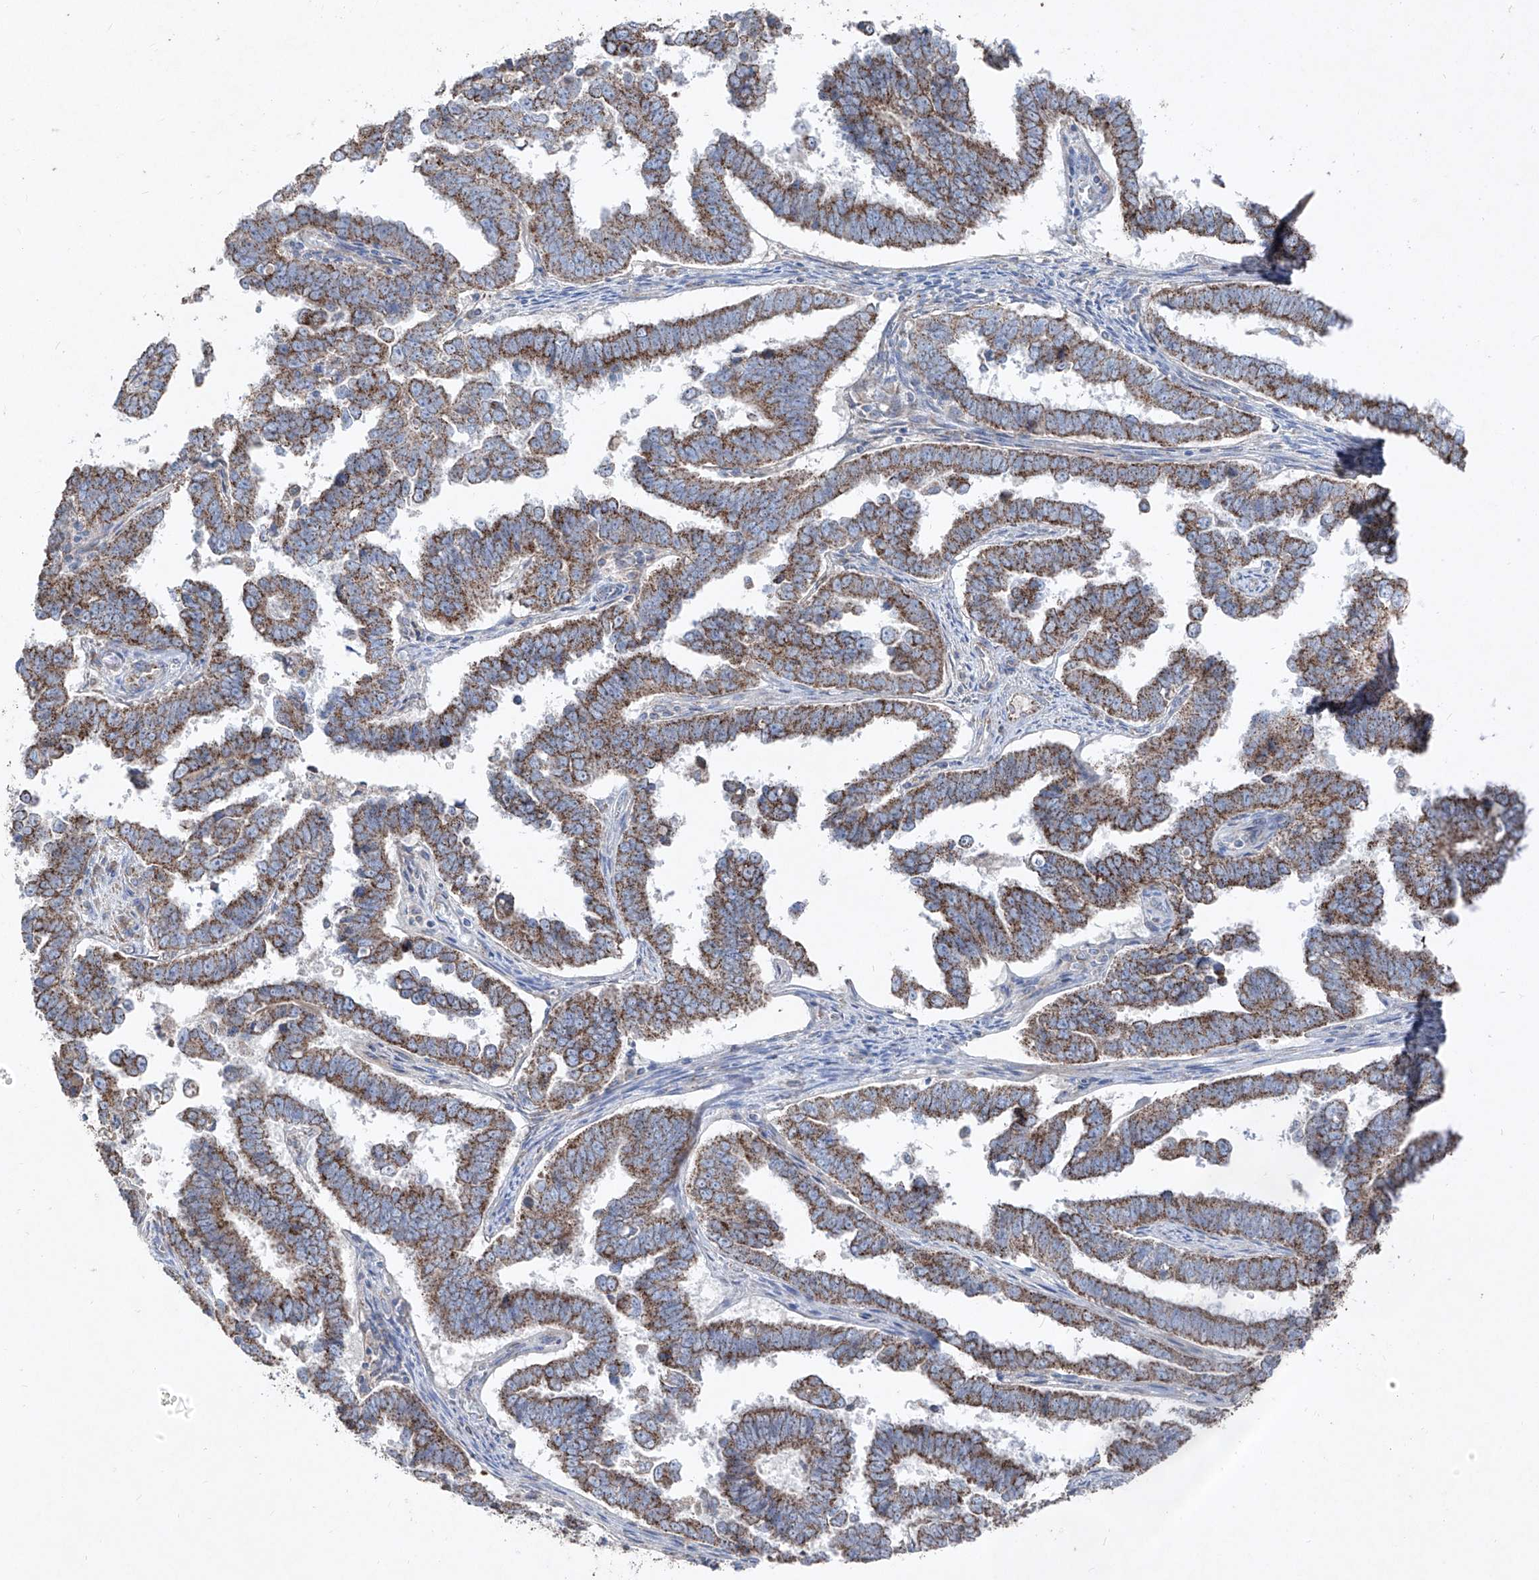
{"staining": {"intensity": "moderate", "quantity": ">75%", "location": "cytoplasmic/membranous"}, "tissue": "endometrial cancer", "cell_type": "Tumor cells", "image_type": "cancer", "snomed": [{"axis": "morphology", "description": "Adenocarcinoma, NOS"}, {"axis": "topography", "description": "Endometrium"}], "caption": "Immunohistochemical staining of adenocarcinoma (endometrial) reveals medium levels of moderate cytoplasmic/membranous protein positivity in about >75% of tumor cells. Ihc stains the protein in brown and the nuclei are stained blue.", "gene": "ABCD3", "patient": {"sex": "female", "age": 75}}